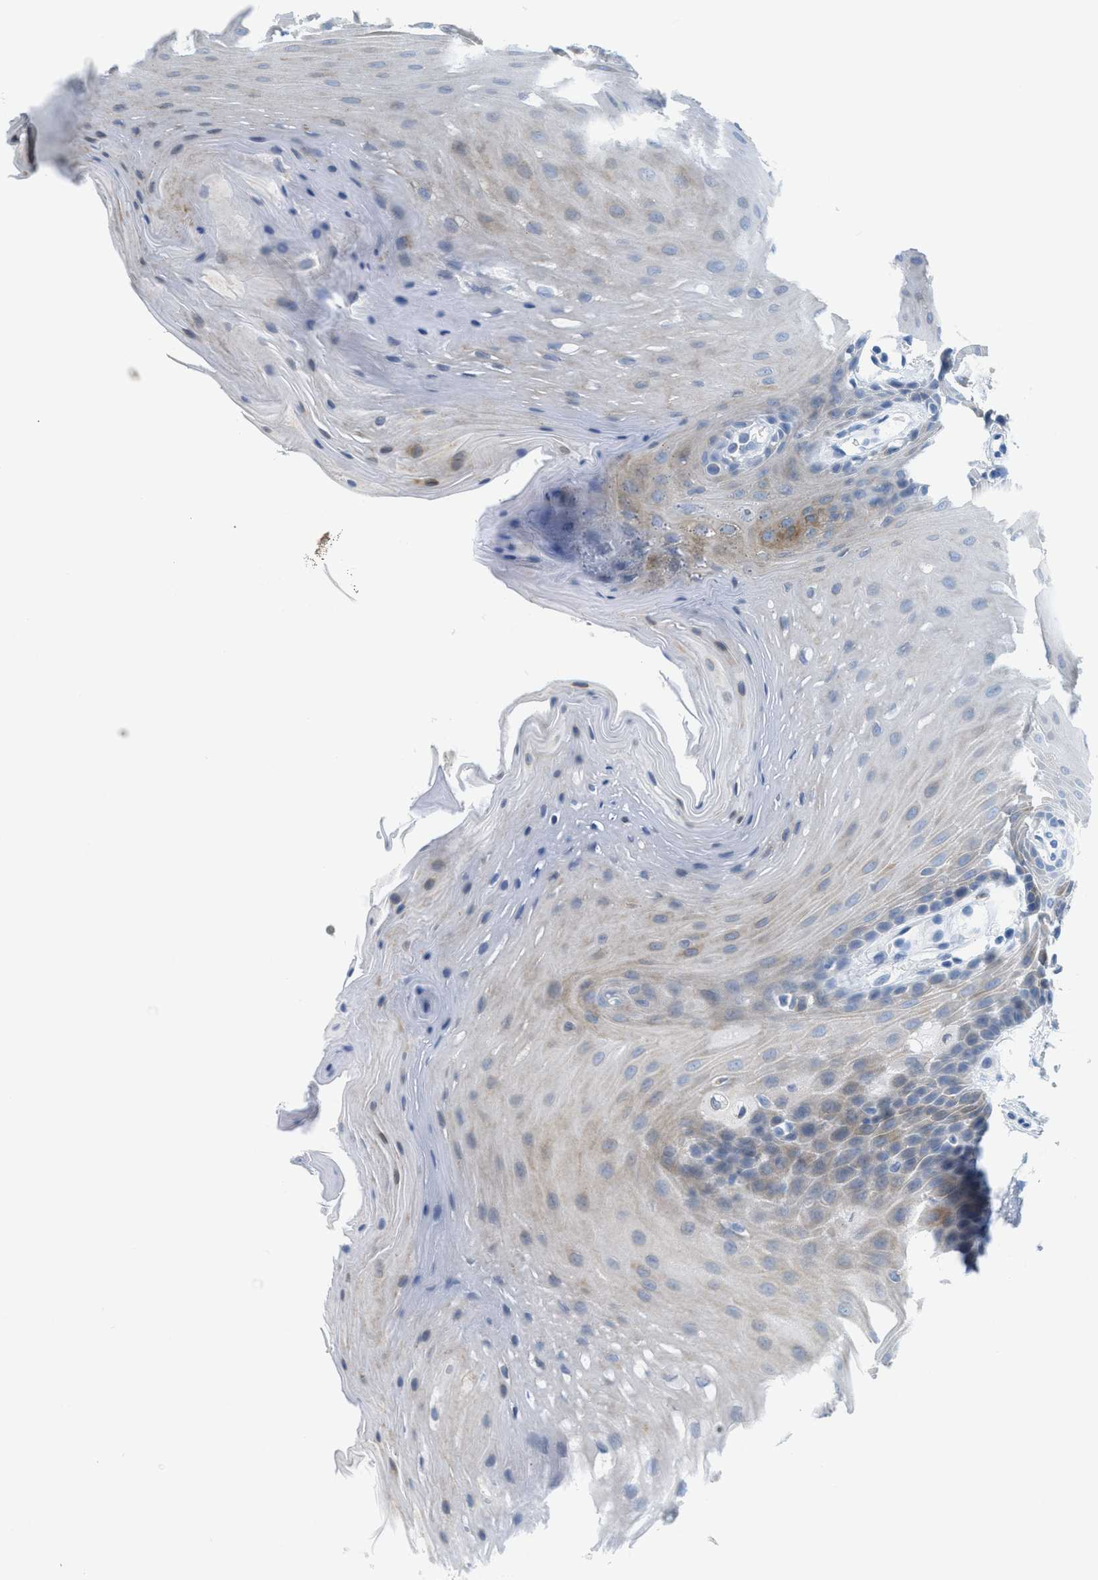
{"staining": {"intensity": "negative", "quantity": "none", "location": "none"}, "tissue": "oral mucosa", "cell_type": "Squamous epithelial cells", "image_type": "normal", "snomed": [{"axis": "morphology", "description": "Normal tissue, NOS"}, {"axis": "morphology", "description": "Squamous cell carcinoma, NOS"}, {"axis": "topography", "description": "Oral tissue"}, {"axis": "topography", "description": "Head-Neck"}], "caption": "Immunohistochemistry histopathology image of unremarkable human oral mucosa stained for a protein (brown), which exhibits no expression in squamous epithelial cells. (Brightfield microscopy of DAB (3,3'-diaminobenzidine) immunohistochemistry at high magnification).", "gene": "TEX264", "patient": {"sex": "male", "age": 71}}